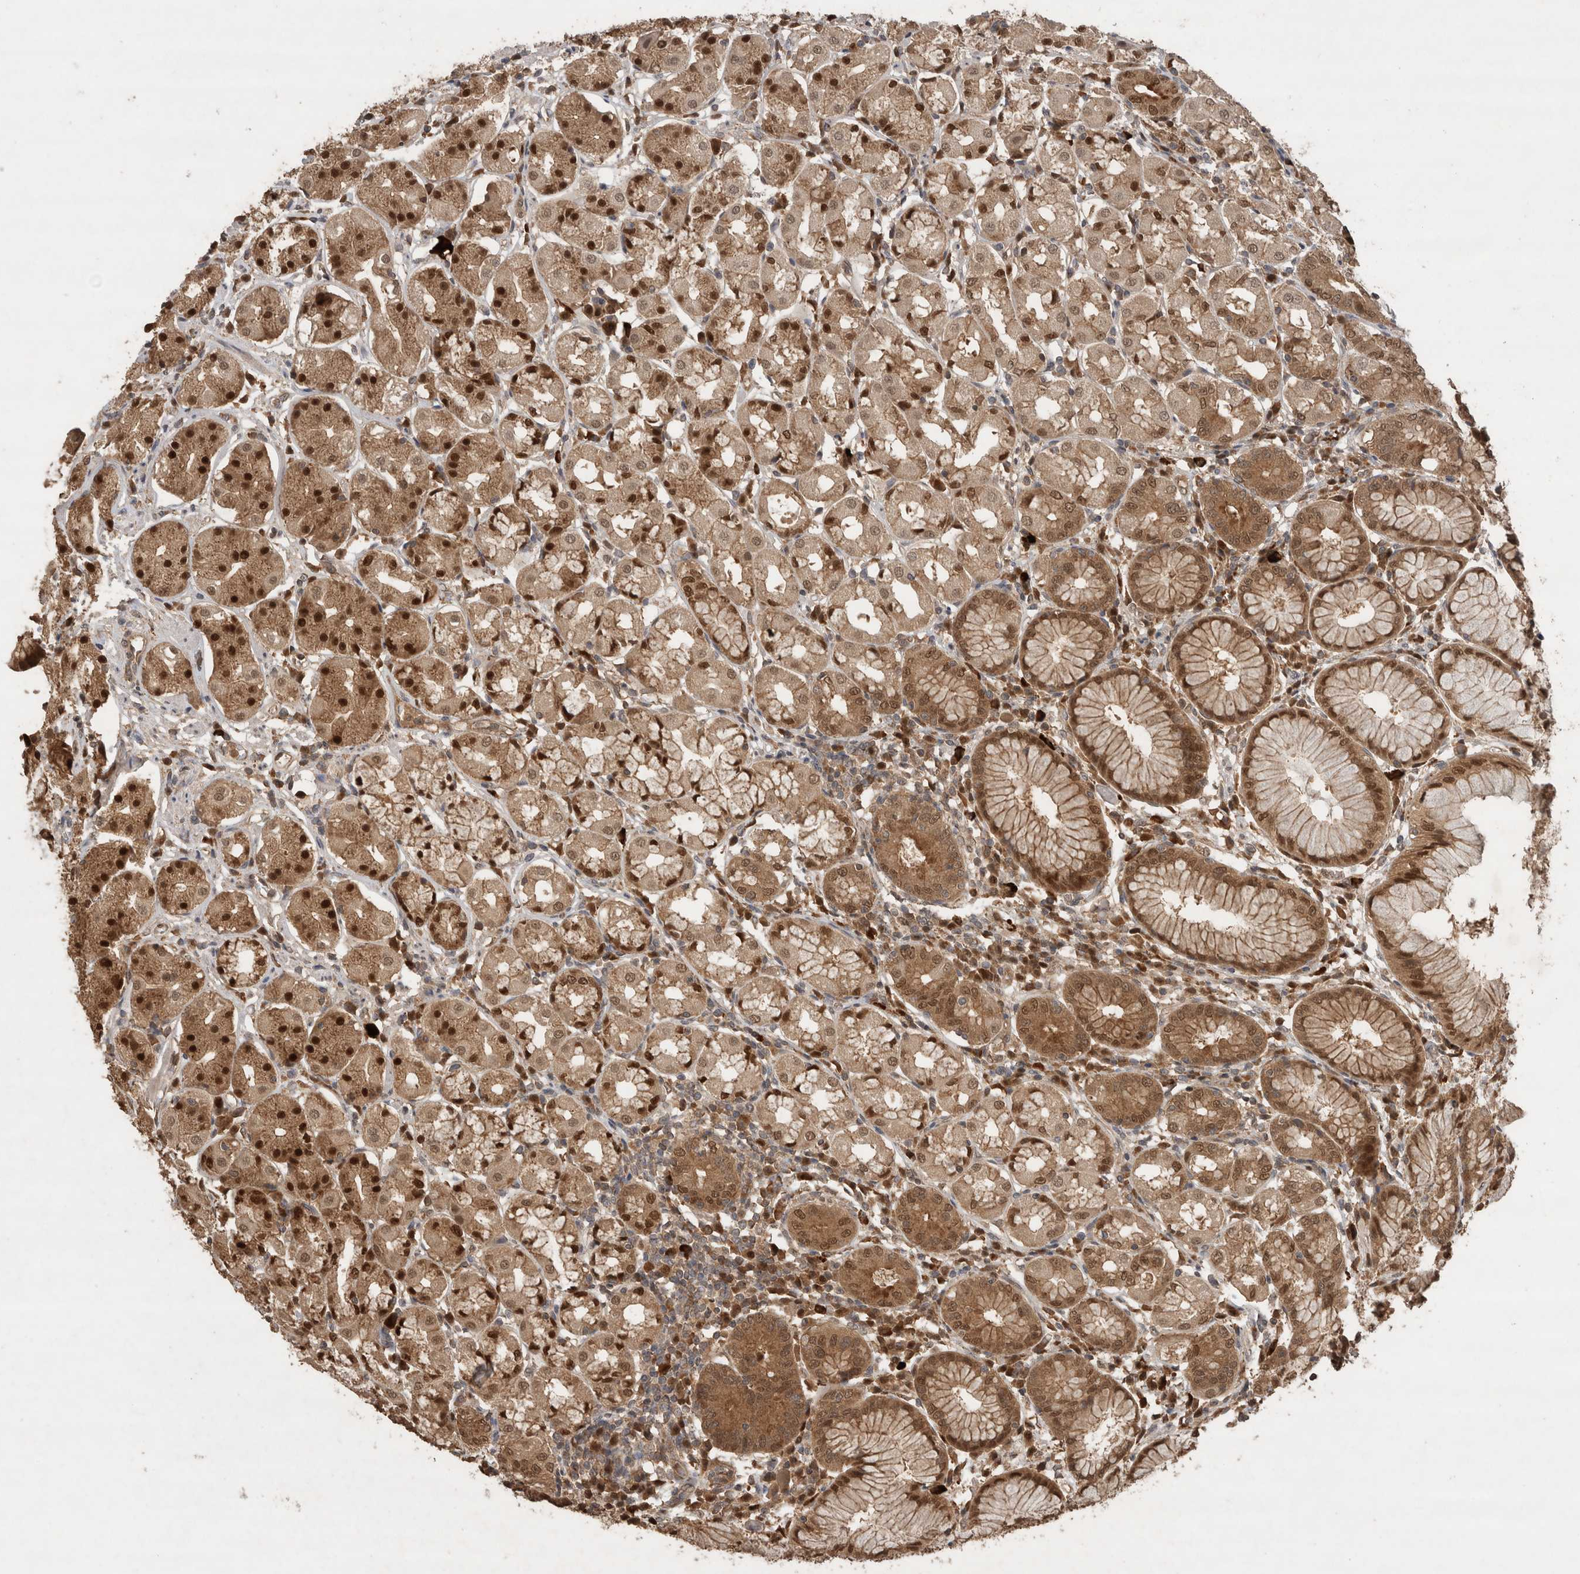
{"staining": {"intensity": "strong", "quantity": ">75%", "location": "cytoplasmic/membranous,nuclear"}, "tissue": "stomach", "cell_type": "Glandular cells", "image_type": "normal", "snomed": [{"axis": "morphology", "description": "Normal tissue, NOS"}, {"axis": "topography", "description": "Stomach, lower"}], "caption": "This is a histology image of IHC staining of benign stomach, which shows strong positivity in the cytoplasmic/membranous,nuclear of glandular cells.", "gene": "OTUD7B", "patient": {"sex": "female", "age": 56}}